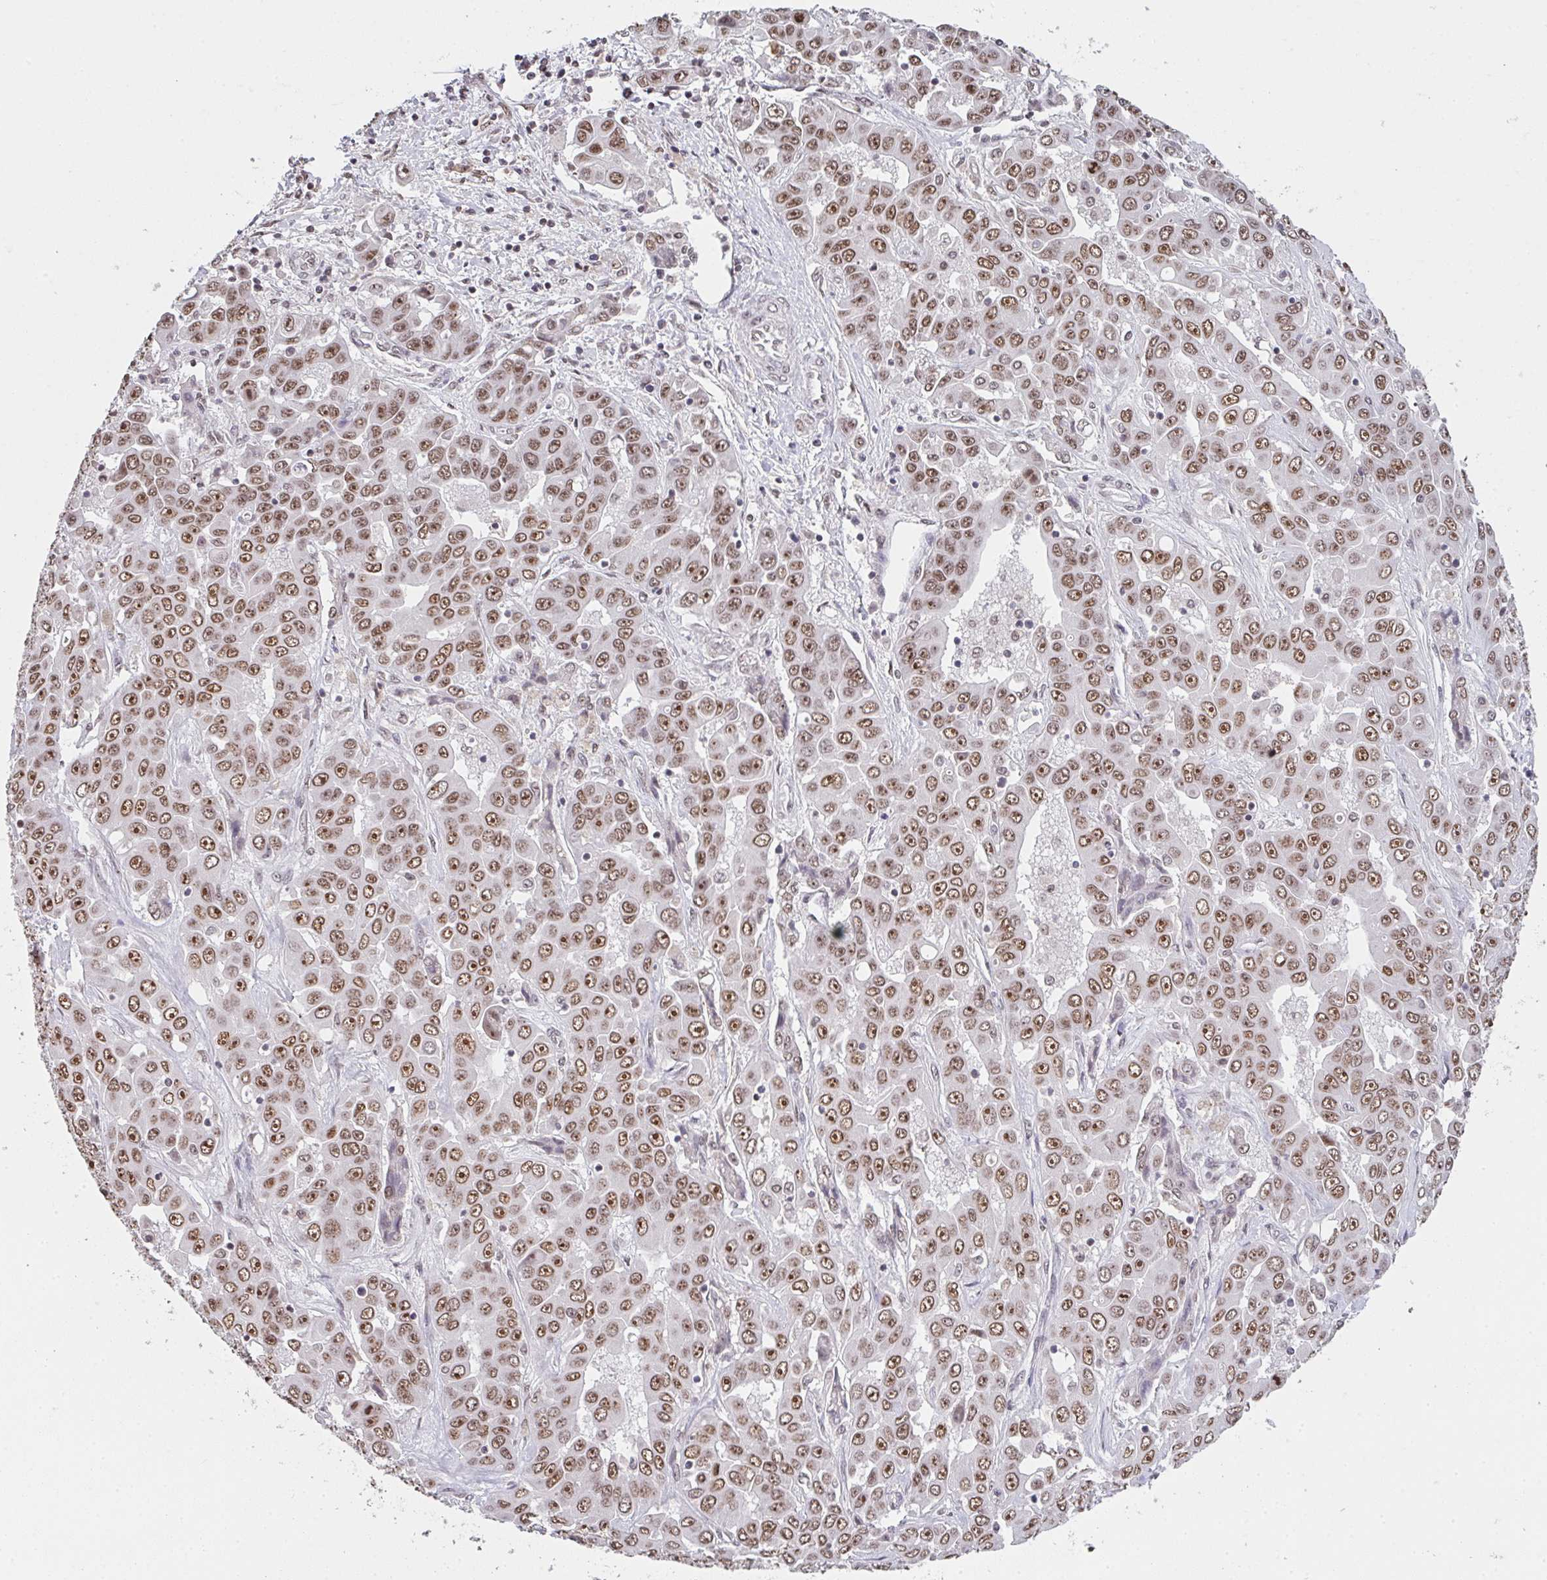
{"staining": {"intensity": "moderate", "quantity": ">75%", "location": "nuclear"}, "tissue": "liver cancer", "cell_type": "Tumor cells", "image_type": "cancer", "snomed": [{"axis": "morphology", "description": "Cholangiocarcinoma"}, {"axis": "topography", "description": "Liver"}], "caption": "DAB (3,3'-diaminobenzidine) immunohistochemical staining of liver cancer shows moderate nuclear protein staining in about >75% of tumor cells.", "gene": "DKC1", "patient": {"sex": "female", "age": 52}}